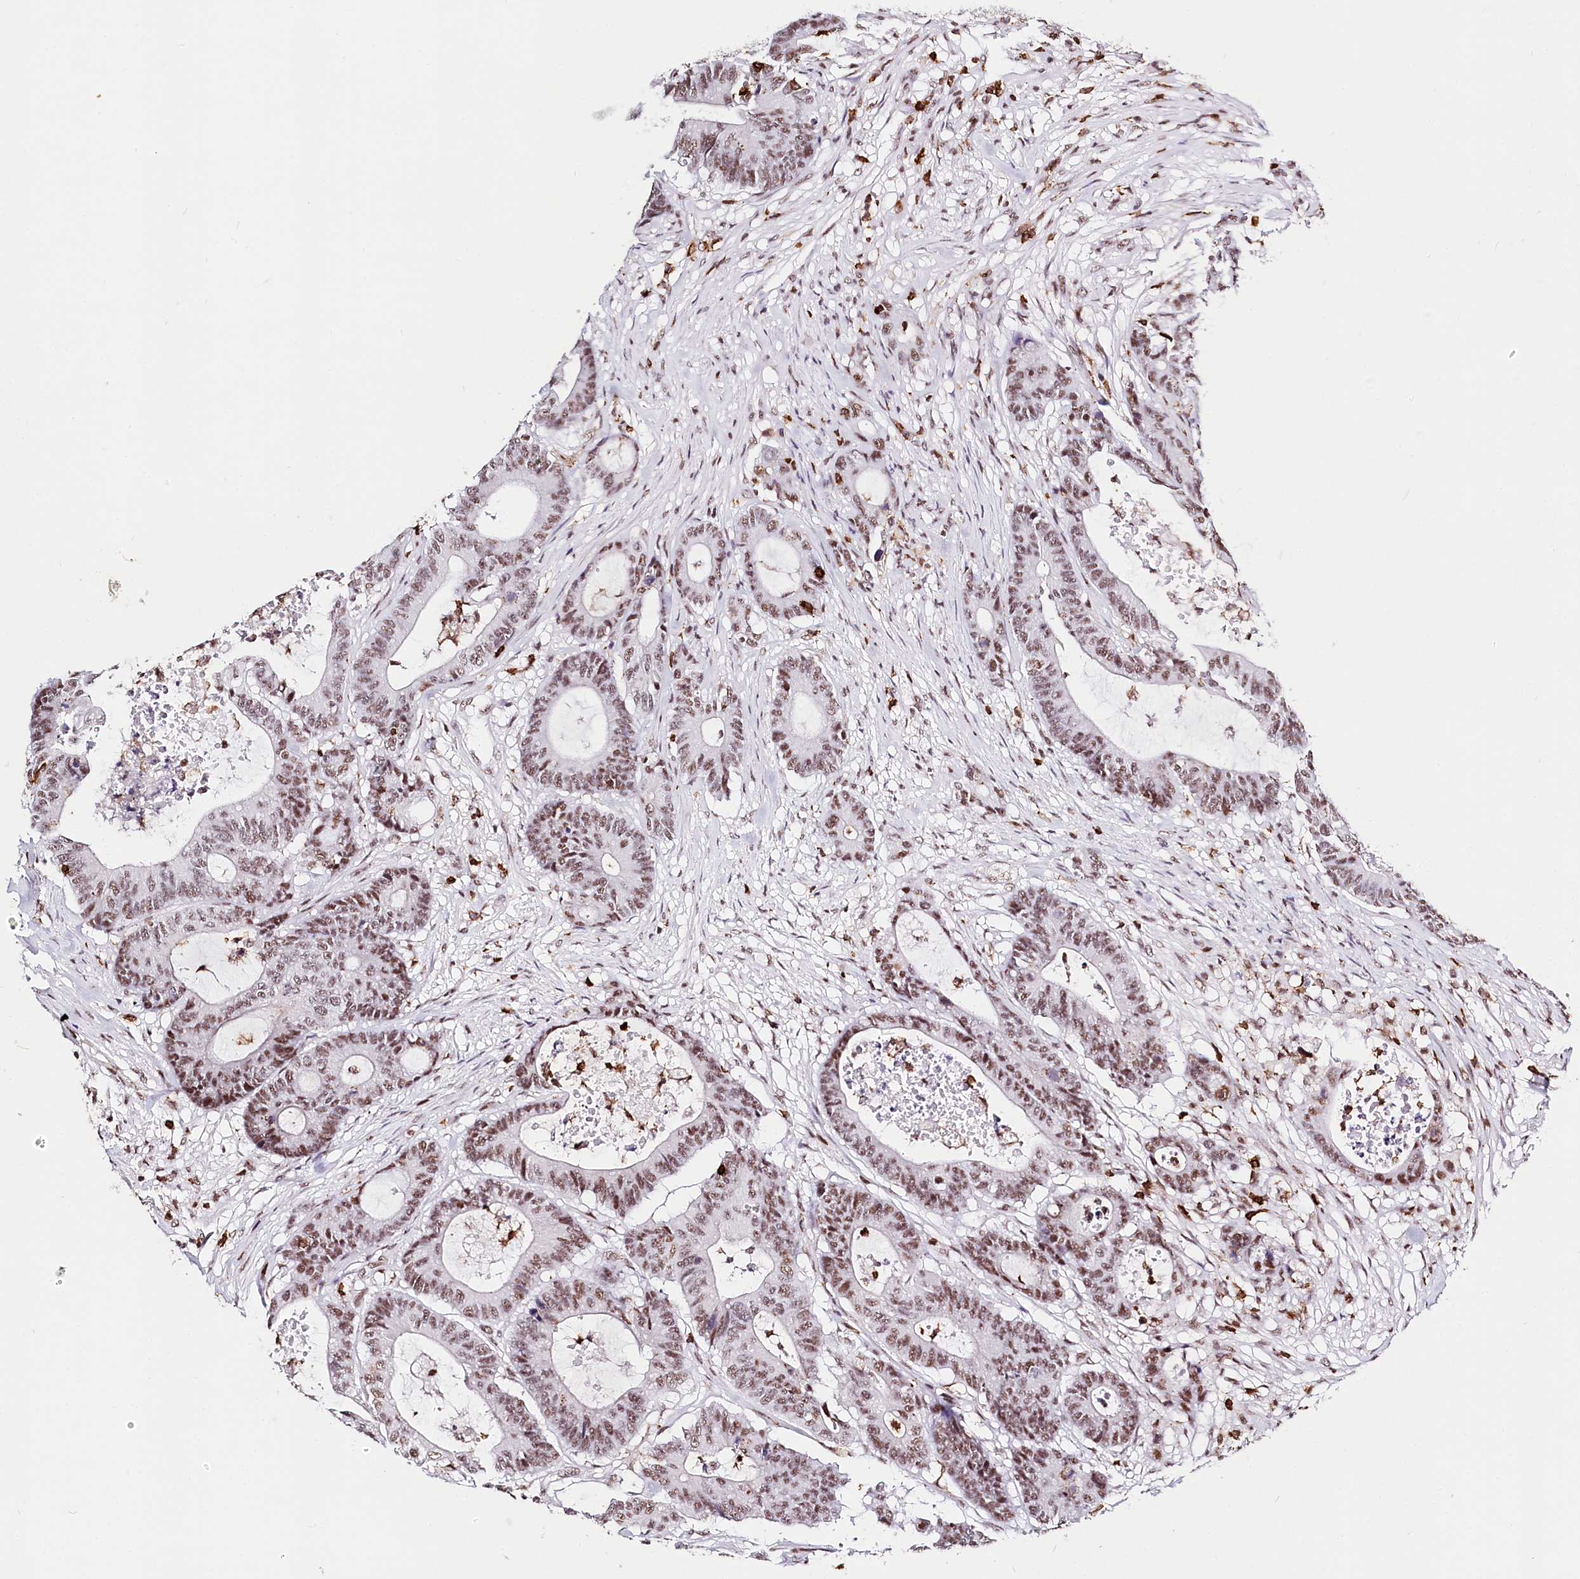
{"staining": {"intensity": "moderate", "quantity": ">75%", "location": "nuclear"}, "tissue": "colorectal cancer", "cell_type": "Tumor cells", "image_type": "cancer", "snomed": [{"axis": "morphology", "description": "Adenocarcinoma, NOS"}, {"axis": "topography", "description": "Colon"}], "caption": "Protein staining of colorectal cancer (adenocarcinoma) tissue demonstrates moderate nuclear positivity in approximately >75% of tumor cells. The staining was performed using DAB, with brown indicating positive protein expression. Nuclei are stained blue with hematoxylin.", "gene": "BARD1", "patient": {"sex": "female", "age": 84}}